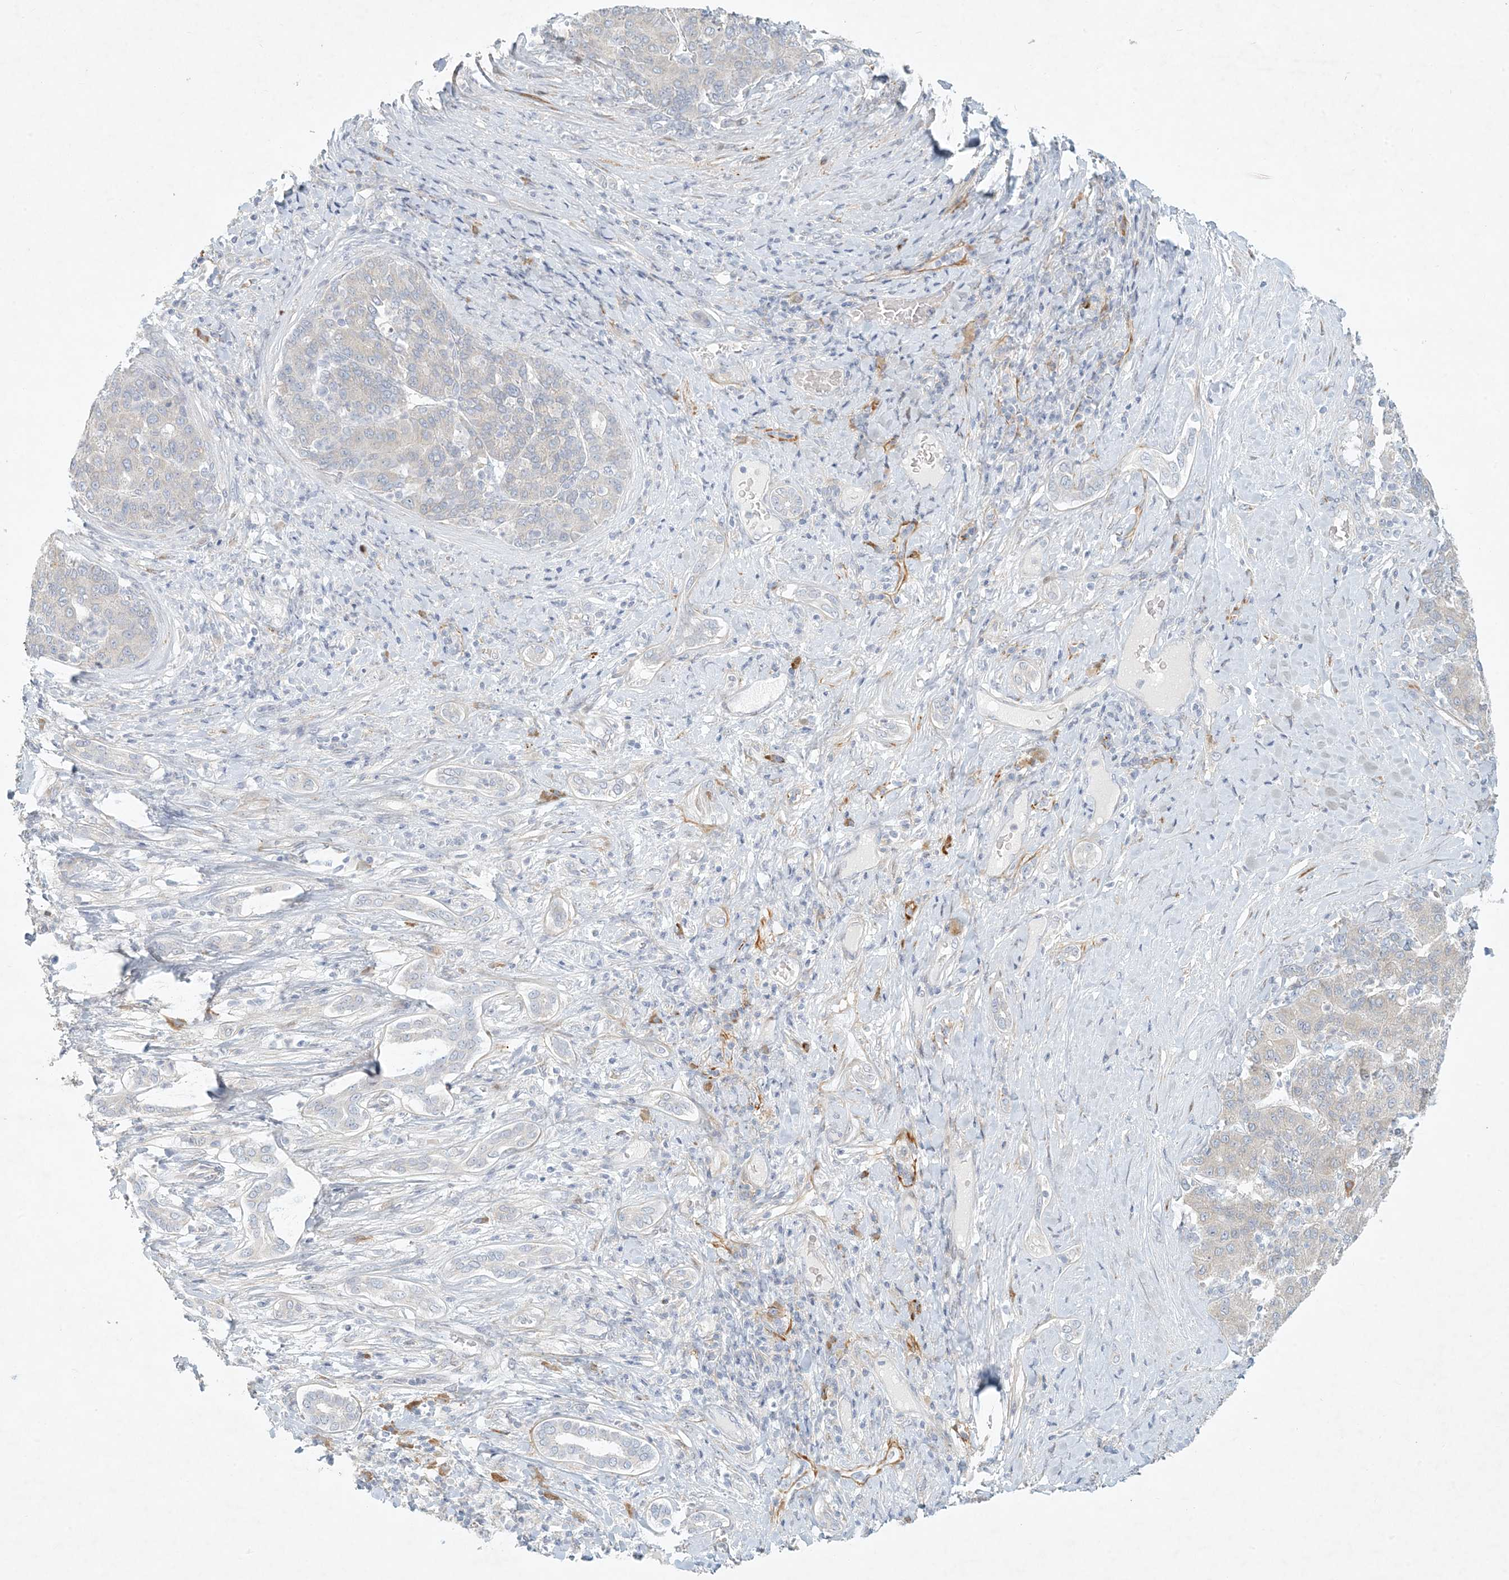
{"staining": {"intensity": "negative", "quantity": "none", "location": "none"}, "tissue": "liver cancer", "cell_type": "Tumor cells", "image_type": "cancer", "snomed": [{"axis": "morphology", "description": "Carcinoma, Hepatocellular, NOS"}, {"axis": "topography", "description": "Liver"}], "caption": "Tumor cells show no significant protein expression in liver cancer (hepatocellular carcinoma).", "gene": "ZNF385D", "patient": {"sex": "male", "age": 65}}